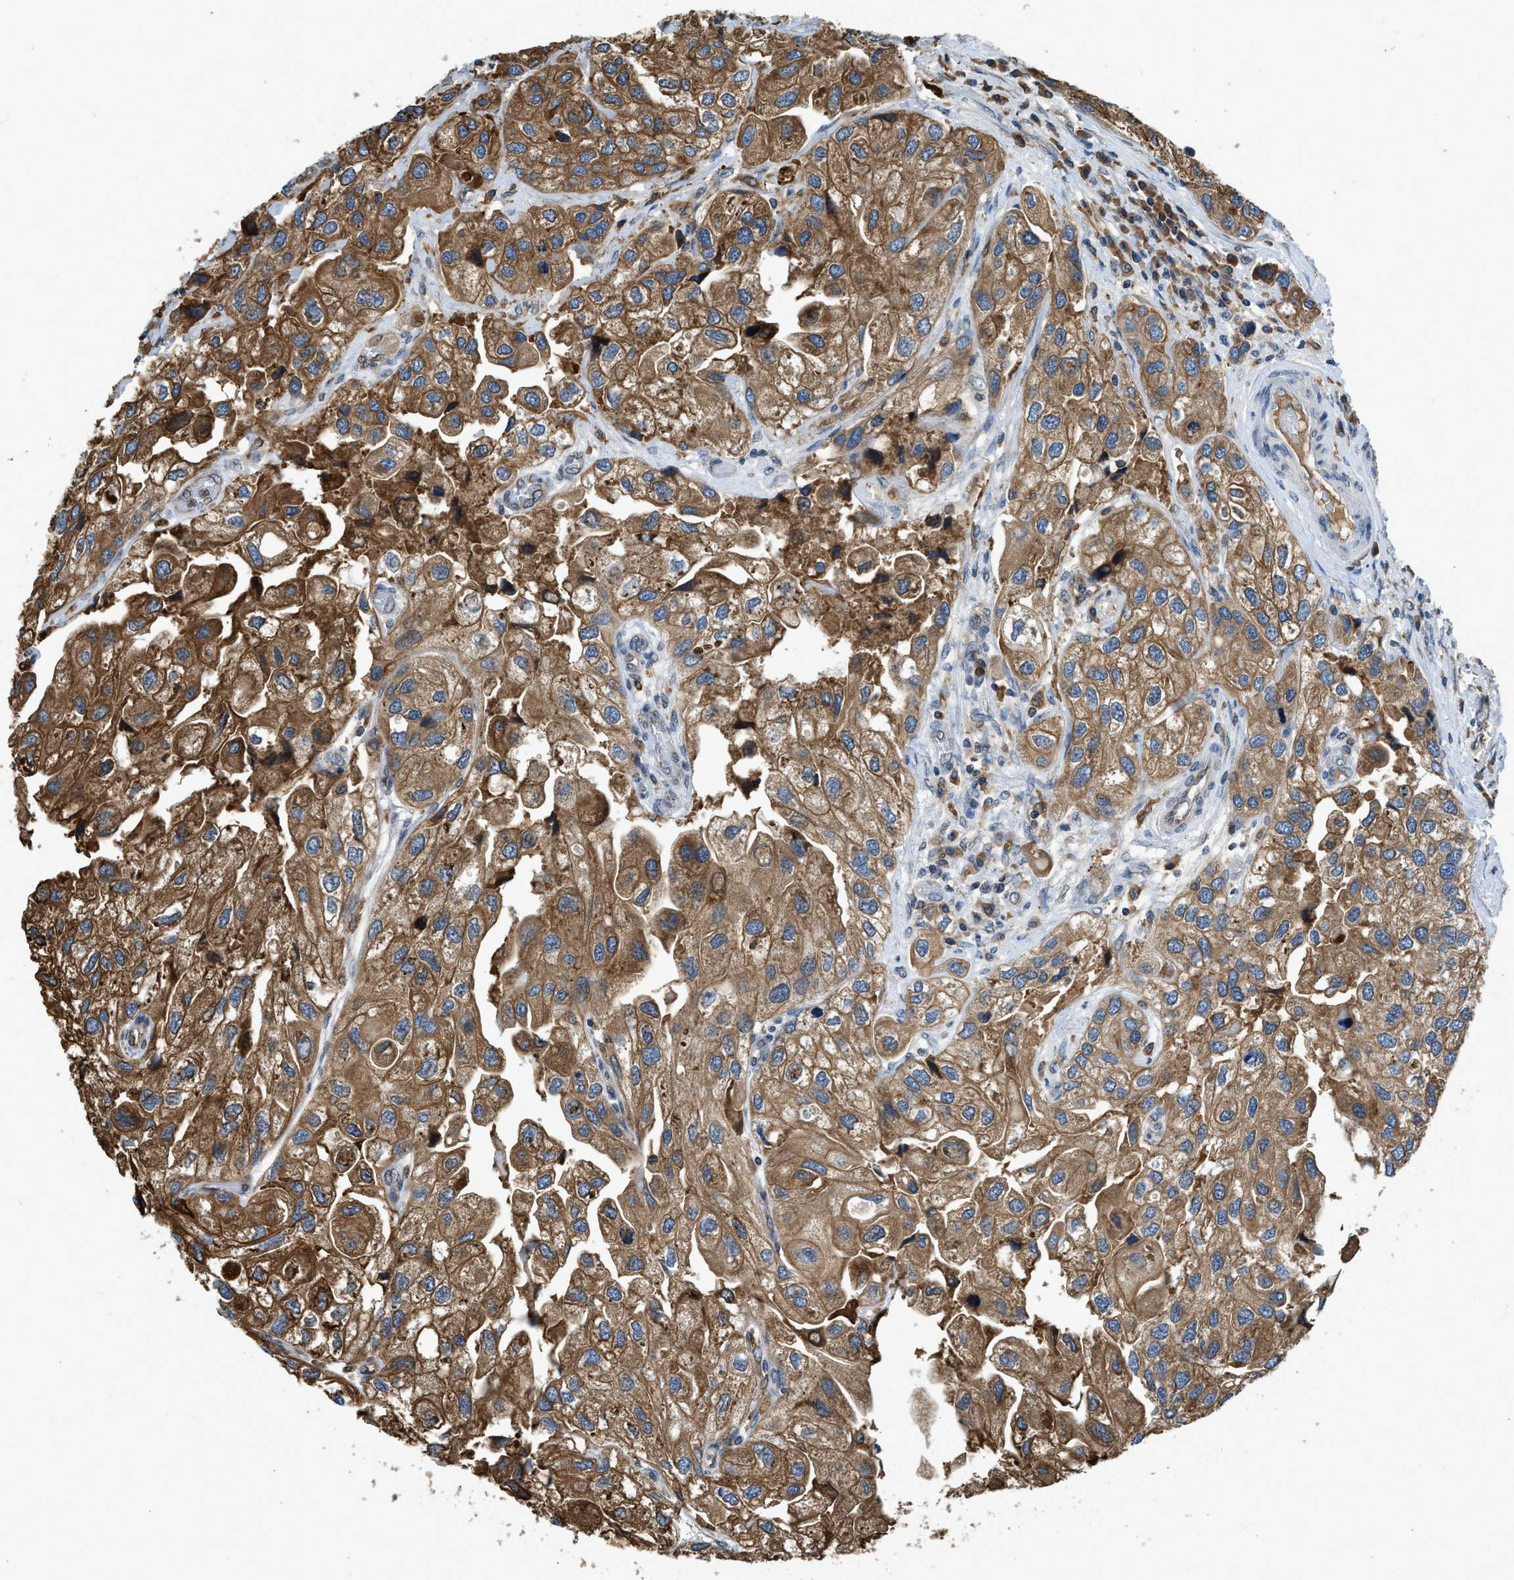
{"staining": {"intensity": "moderate", "quantity": ">75%", "location": "cytoplasmic/membranous"}, "tissue": "urothelial cancer", "cell_type": "Tumor cells", "image_type": "cancer", "snomed": [{"axis": "morphology", "description": "Urothelial carcinoma, High grade"}, {"axis": "topography", "description": "Urinary bladder"}], "caption": "Human urothelial cancer stained with a brown dye shows moderate cytoplasmic/membranous positive staining in approximately >75% of tumor cells.", "gene": "BCAP31", "patient": {"sex": "female", "age": 64}}